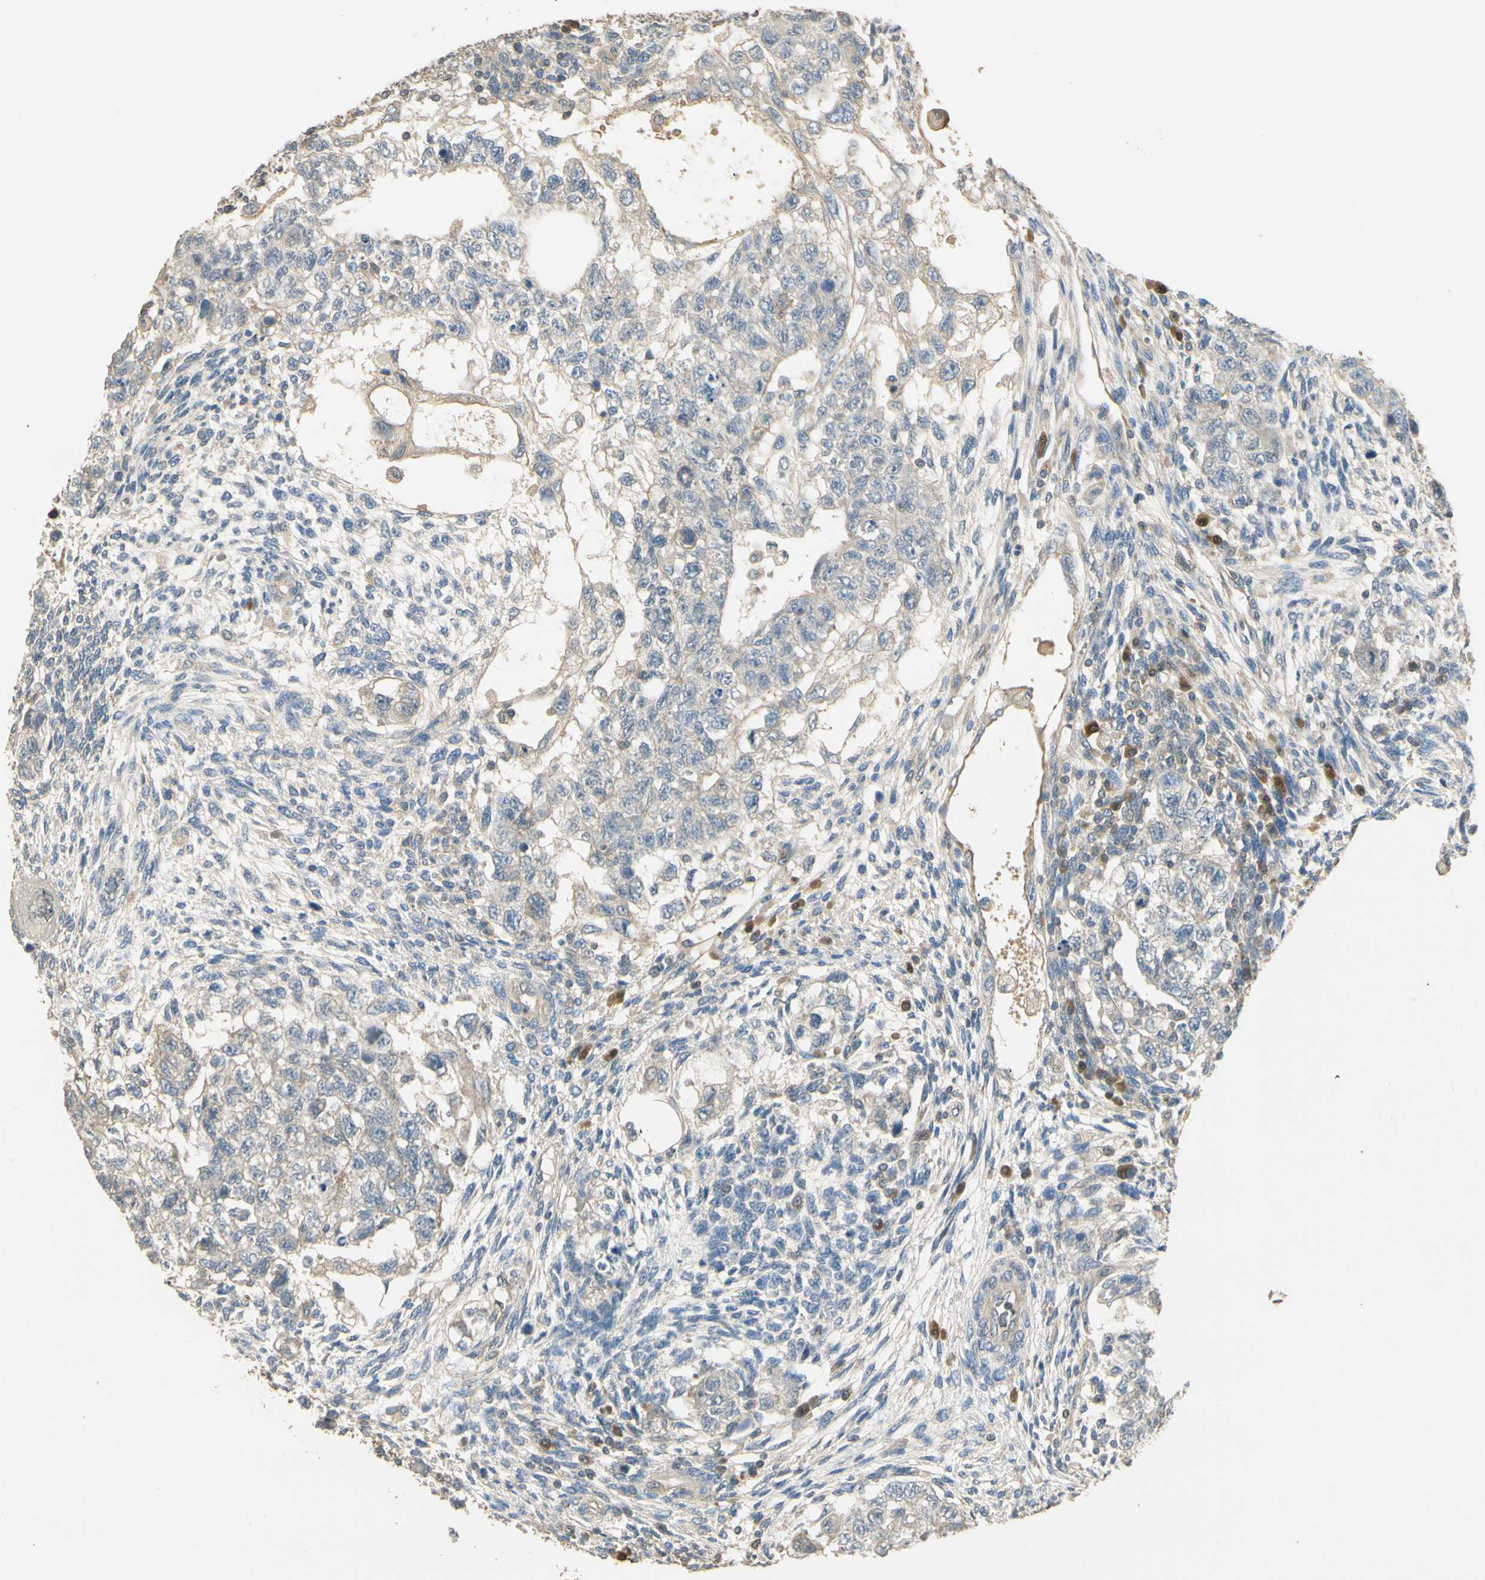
{"staining": {"intensity": "weak", "quantity": "25%-75%", "location": "cytoplasmic/membranous"}, "tissue": "testis cancer", "cell_type": "Tumor cells", "image_type": "cancer", "snomed": [{"axis": "morphology", "description": "Normal tissue, NOS"}, {"axis": "morphology", "description": "Carcinoma, Embryonal, NOS"}, {"axis": "topography", "description": "Testis"}], "caption": "This micrograph shows immunohistochemistry staining of human testis cancer, with low weak cytoplasmic/membranous positivity in approximately 25%-75% of tumor cells.", "gene": "PLXNA1", "patient": {"sex": "male", "age": 36}}